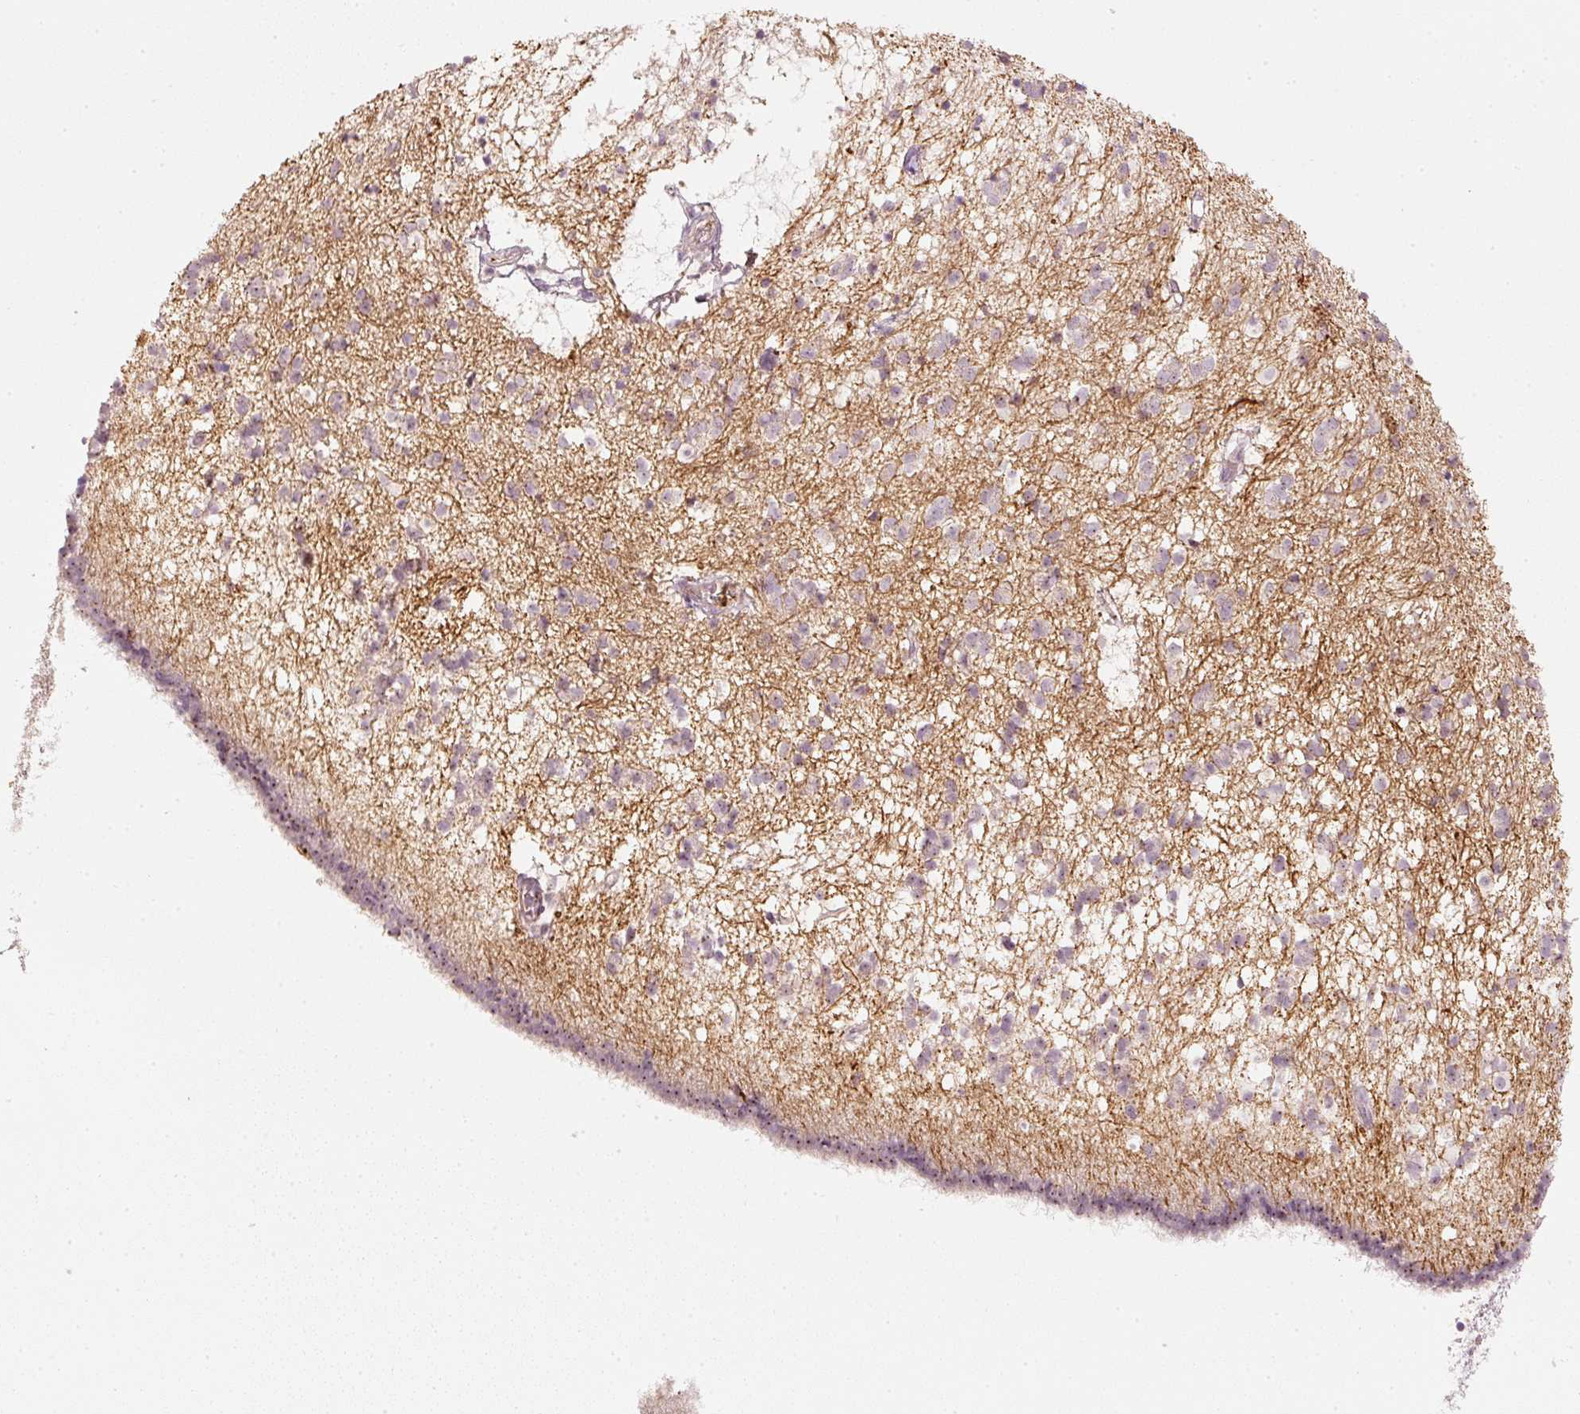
{"staining": {"intensity": "moderate", "quantity": "<25%", "location": "nuclear"}, "tissue": "caudate", "cell_type": "Glial cells", "image_type": "normal", "snomed": [{"axis": "morphology", "description": "Normal tissue, NOS"}, {"axis": "topography", "description": "Lateral ventricle wall"}], "caption": "Caudate stained with a brown dye displays moderate nuclear positive expression in about <25% of glial cells.", "gene": "VCAM1", "patient": {"sex": "male", "age": 58}}